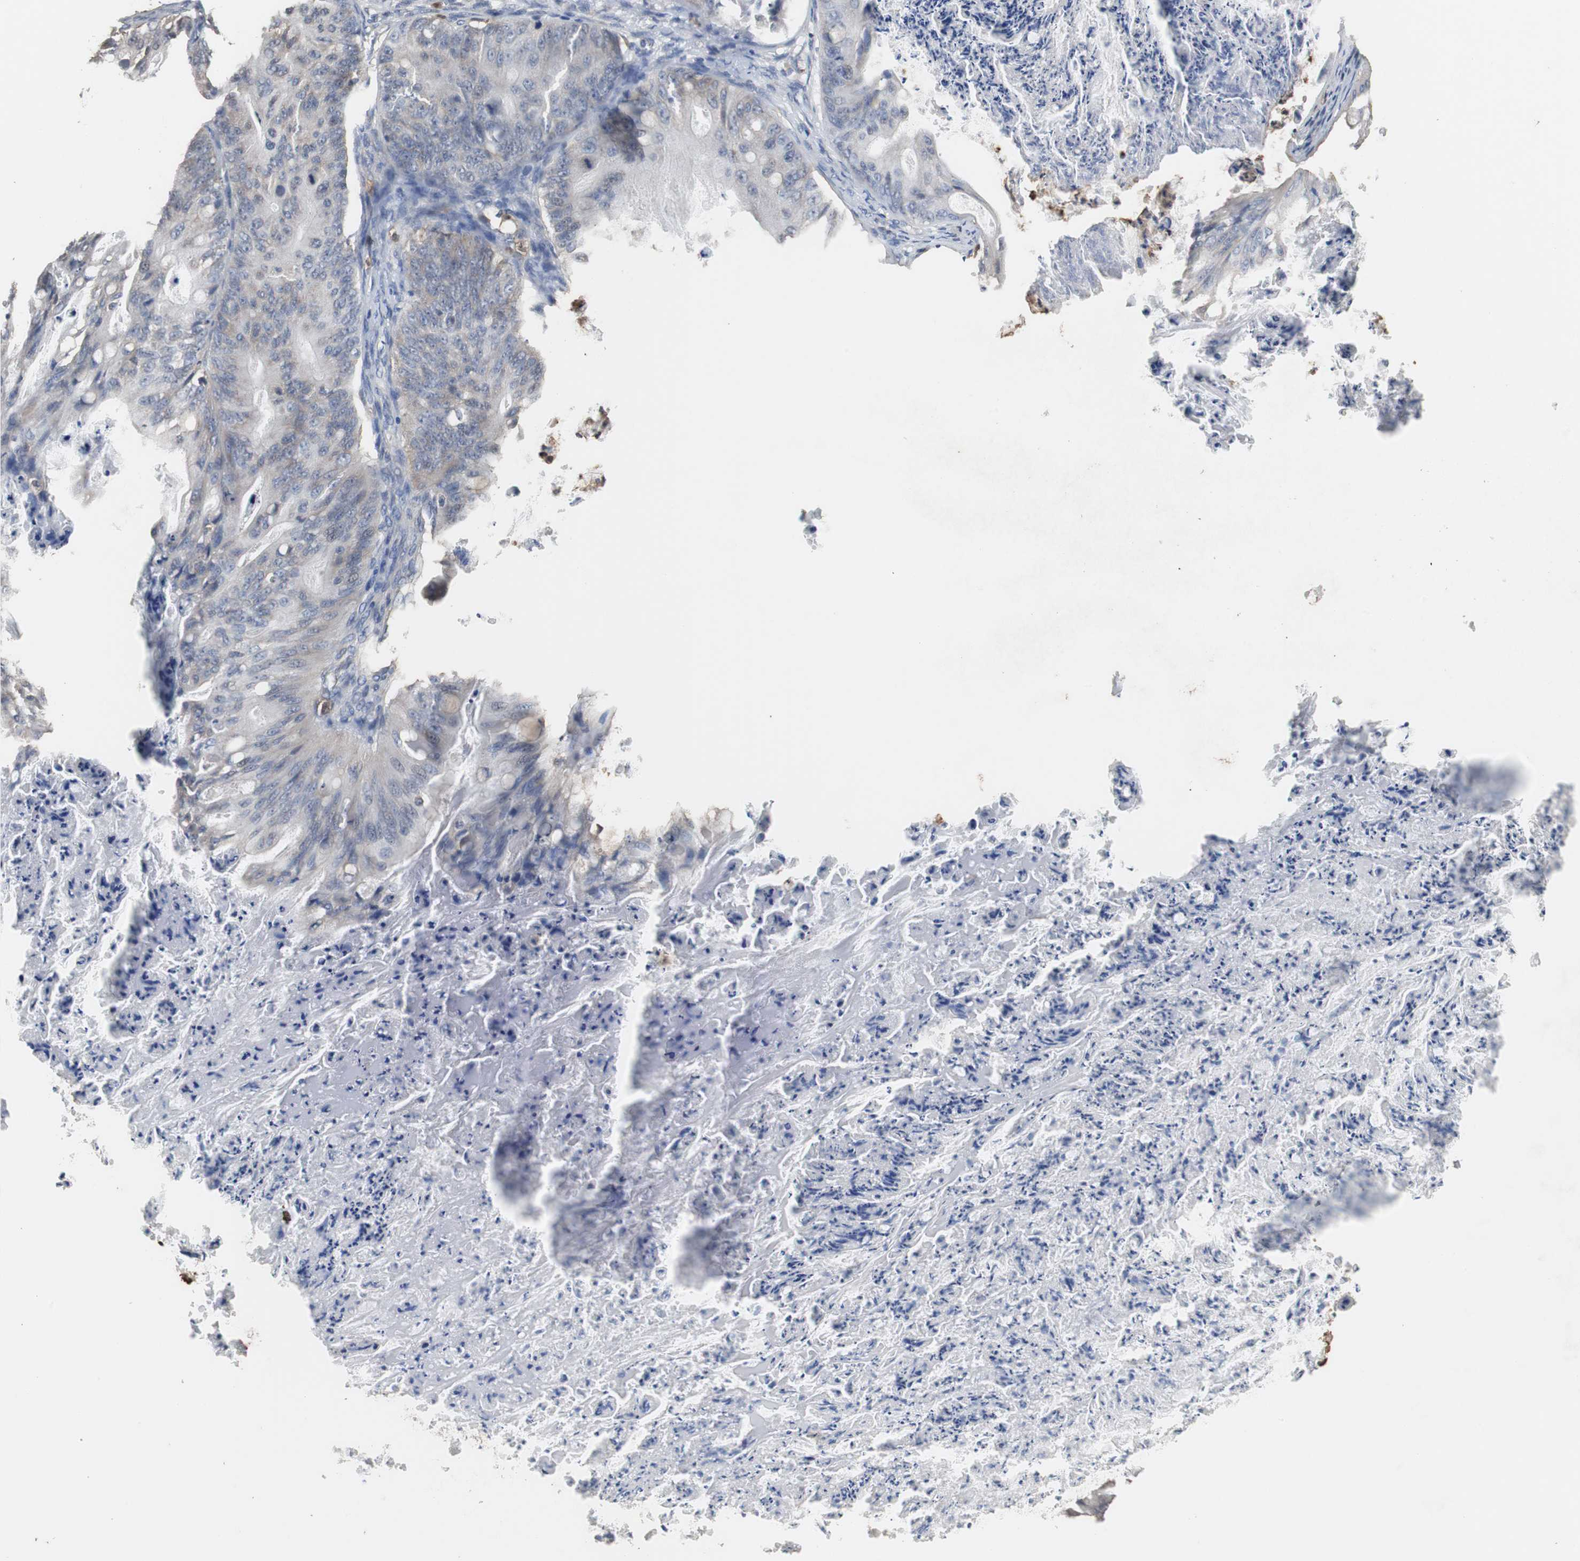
{"staining": {"intensity": "weak", "quantity": "<25%", "location": "cytoplasmic/membranous"}, "tissue": "ovarian cancer", "cell_type": "Tumor cells", "image_type": "cancer", "snomed": [{"axis": "morphology", "description": "Cystadenocarcinoma, mucinous, NOS"}, {"axis": "topography", "description": "Ovary"}], "caption": "The IHC micrograph has no significant expression in tumor cells of ovarian cancer (mucinous cystadenocarcinoma) tissue.", "gene": "SCIMP", "patient": {"sex": "female", "age": 36}}